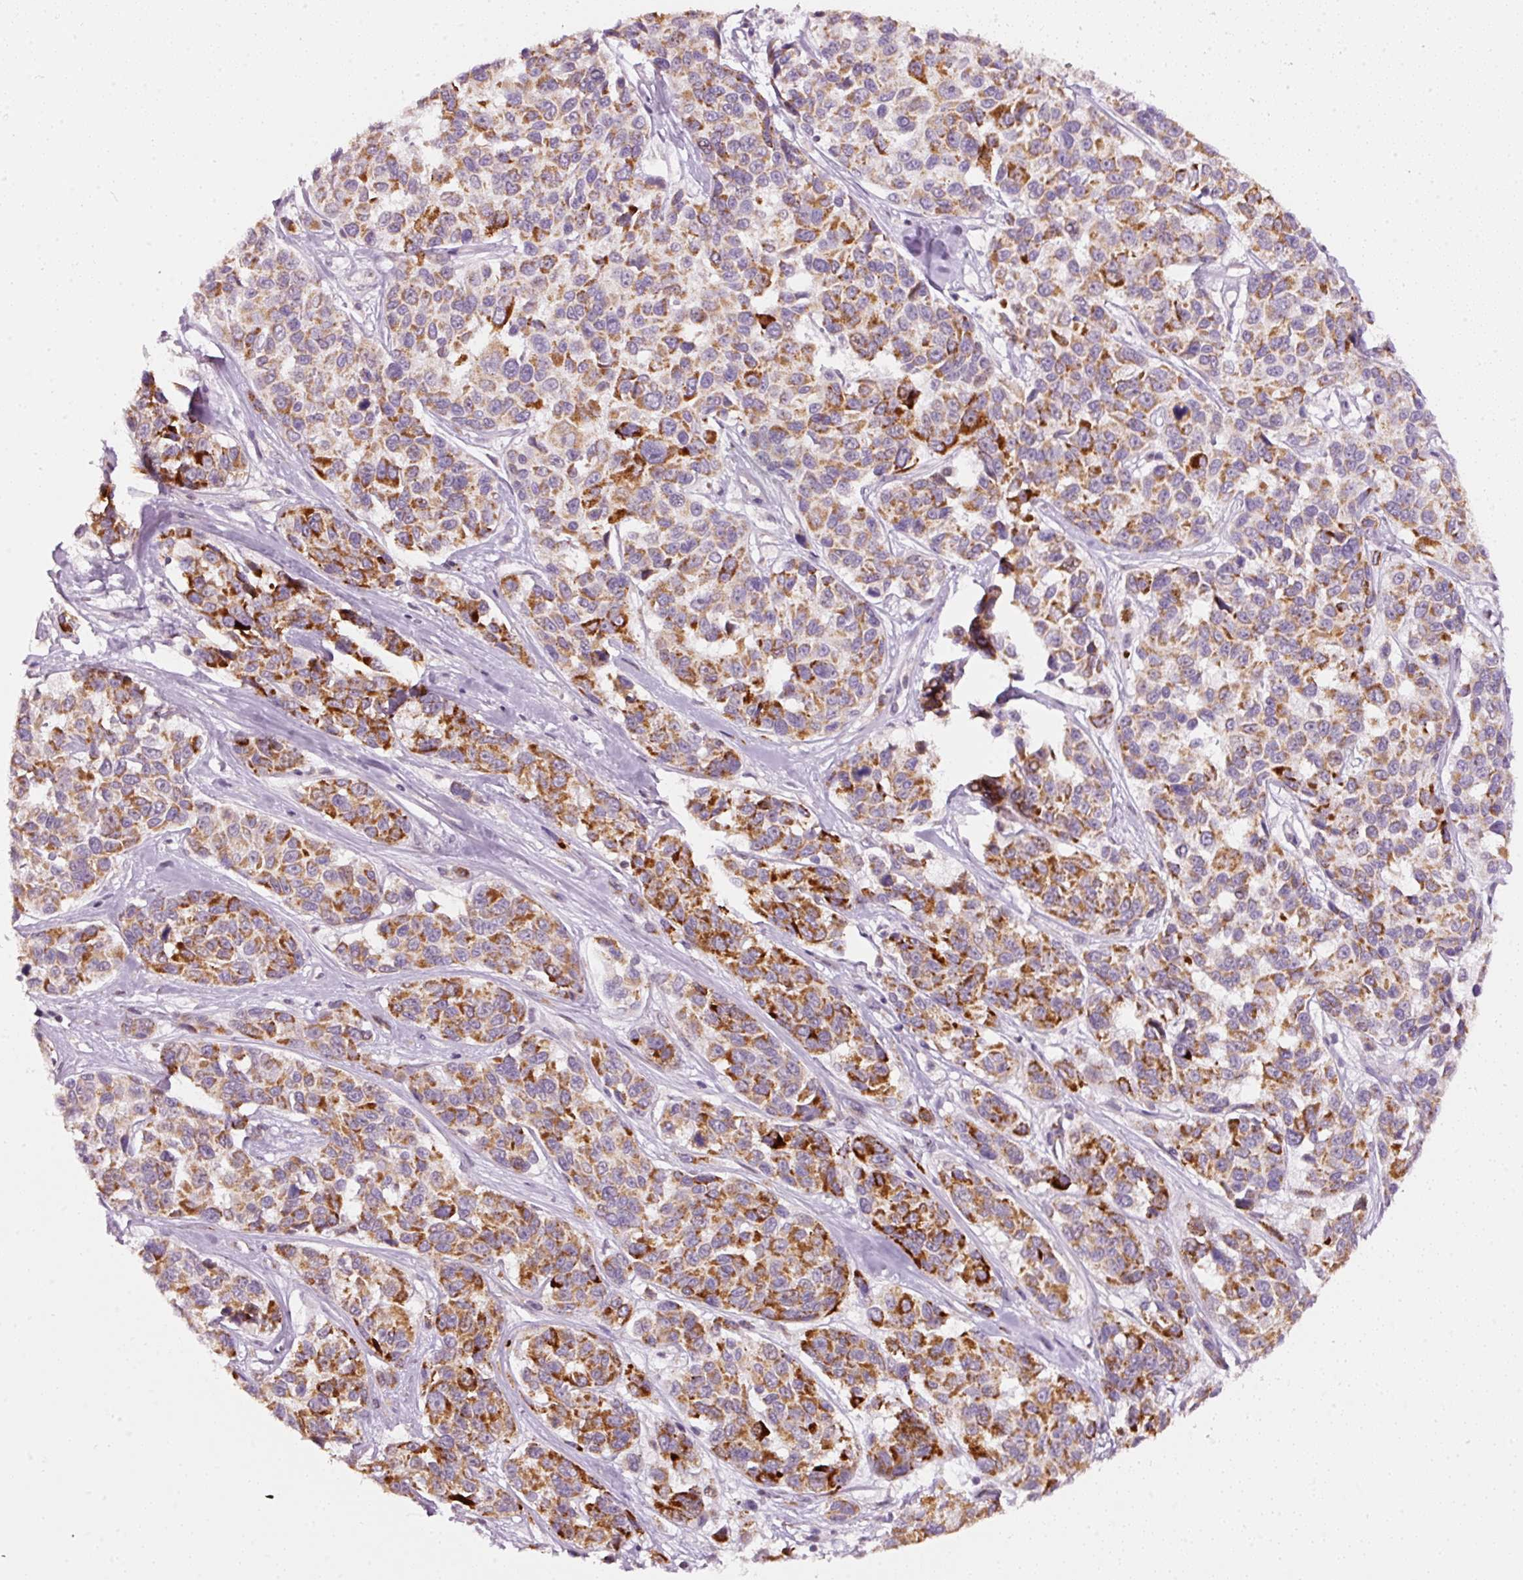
{"staining": {"intensity": "strong", "quantity": ">75%", "location": "cytoplasmic/membranous"}, "tissue": "melanoma", "cell_type": "Tumor cells", "image_type": "cancer", "snomed": [{"axis": "morphology", "description": "Malignant melanoma, NOS"}, {"axis": "topography", "description": "Skin"}], "caption": "Immunohistochemistry of human malignant melanoma demonstrates high levels of strong cytoplasmic/membranous positivity in about >75% of tumor cells. (DAB IHC with brightfield microscopy, high magnification).", "gene": "TOB2", "patient": {"sex": "female", "age": 66}}